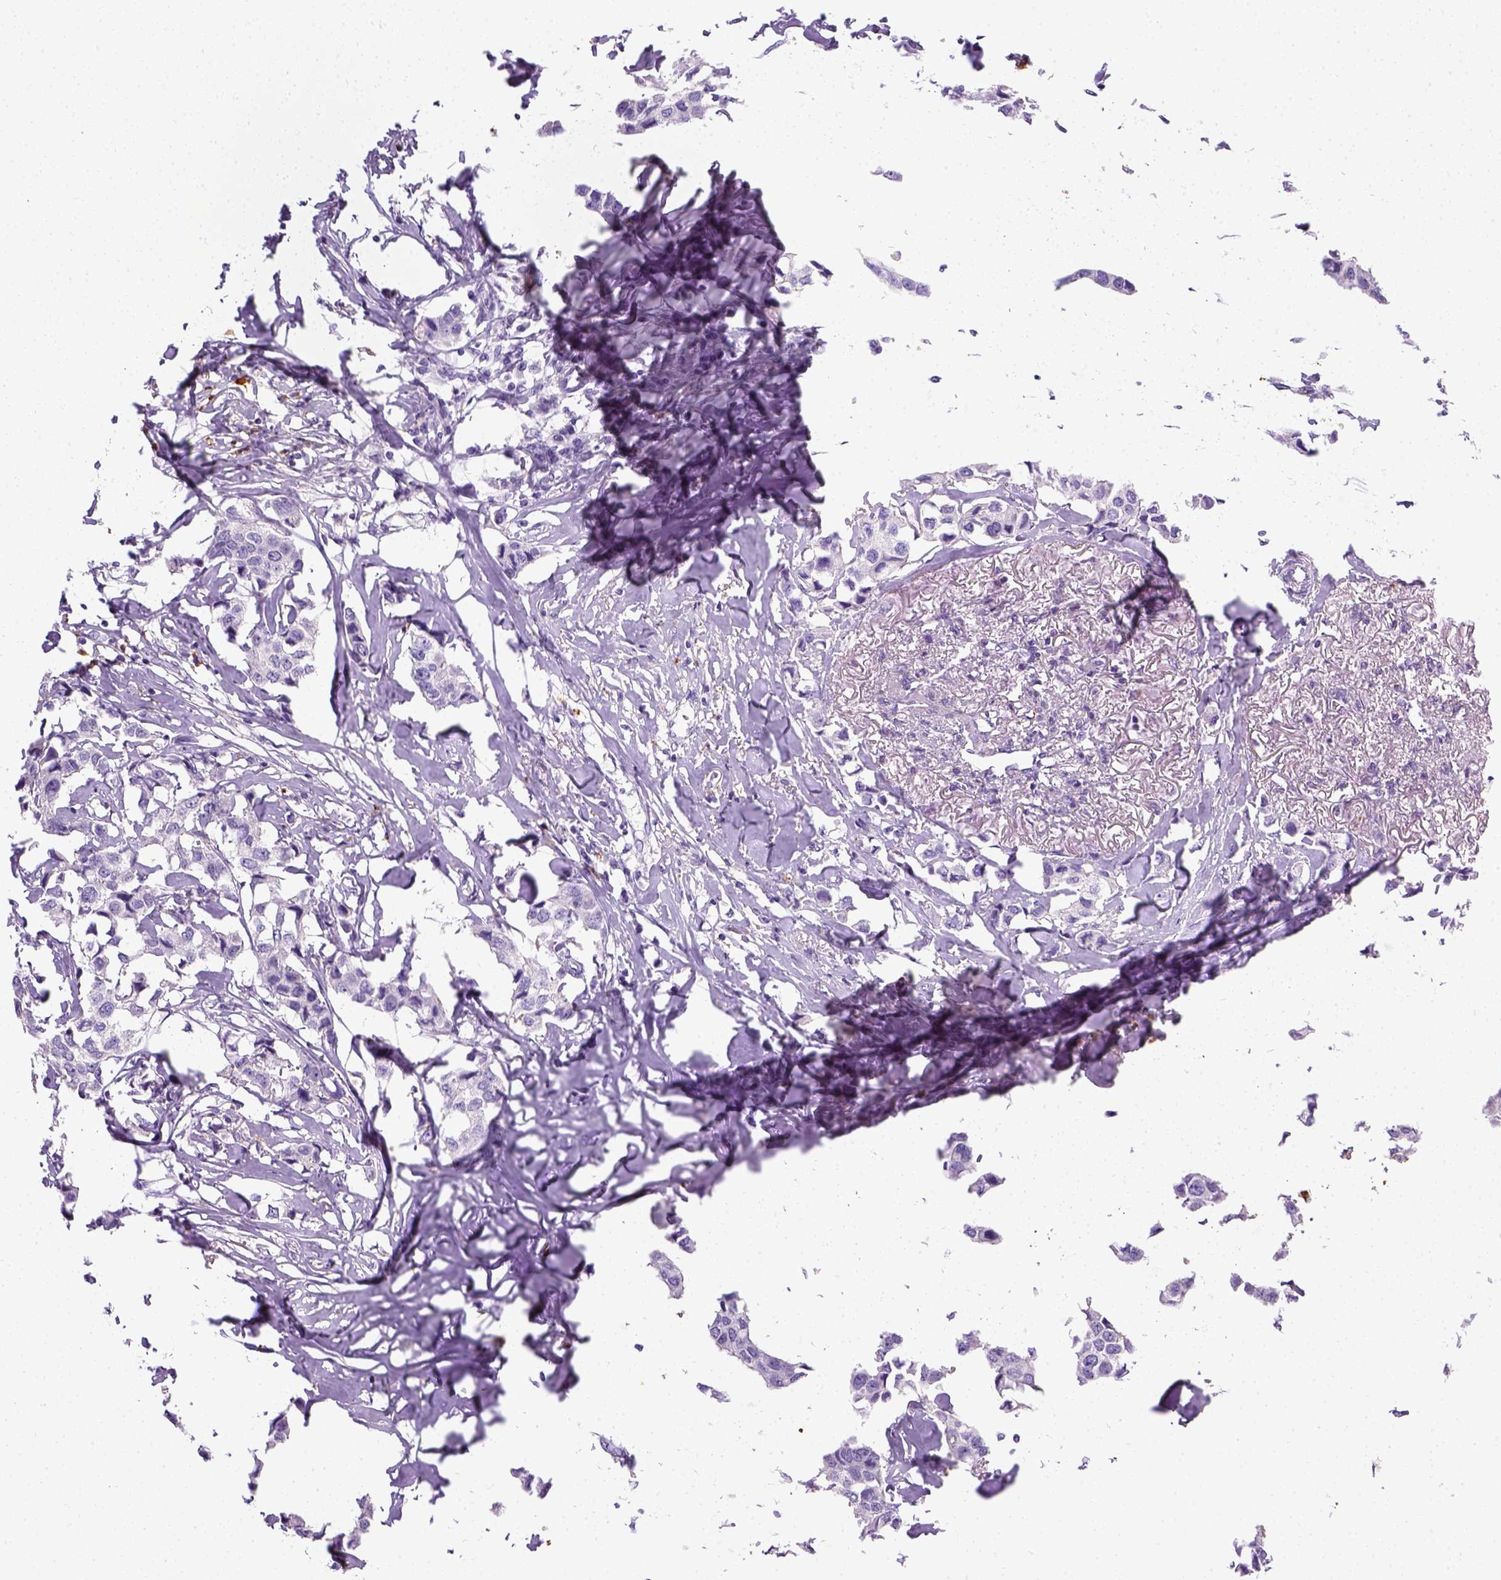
{"staining": {"intensity": "negative", "quantity": "none", "location": "none"}, "tissue": "breast cancer", "cell_type": "Tumor cells", "image_type": "cancer", "snomed": [{"axis": "morphology", "description": "Duct carcinoma"}, {"axis": "topography", "description": "Breast"}], "caption": "Infiltrating ductal carcinoma (breast) was stained to show a protein in brown. There is no significant staining in tumor cells. (Stains: DAB IHC with hematoxylin counter stain, Microscopy: brightfield microscopy at high magnification).", "gene": "KRT71", "patient": {"sex": "female", "age": 80}}